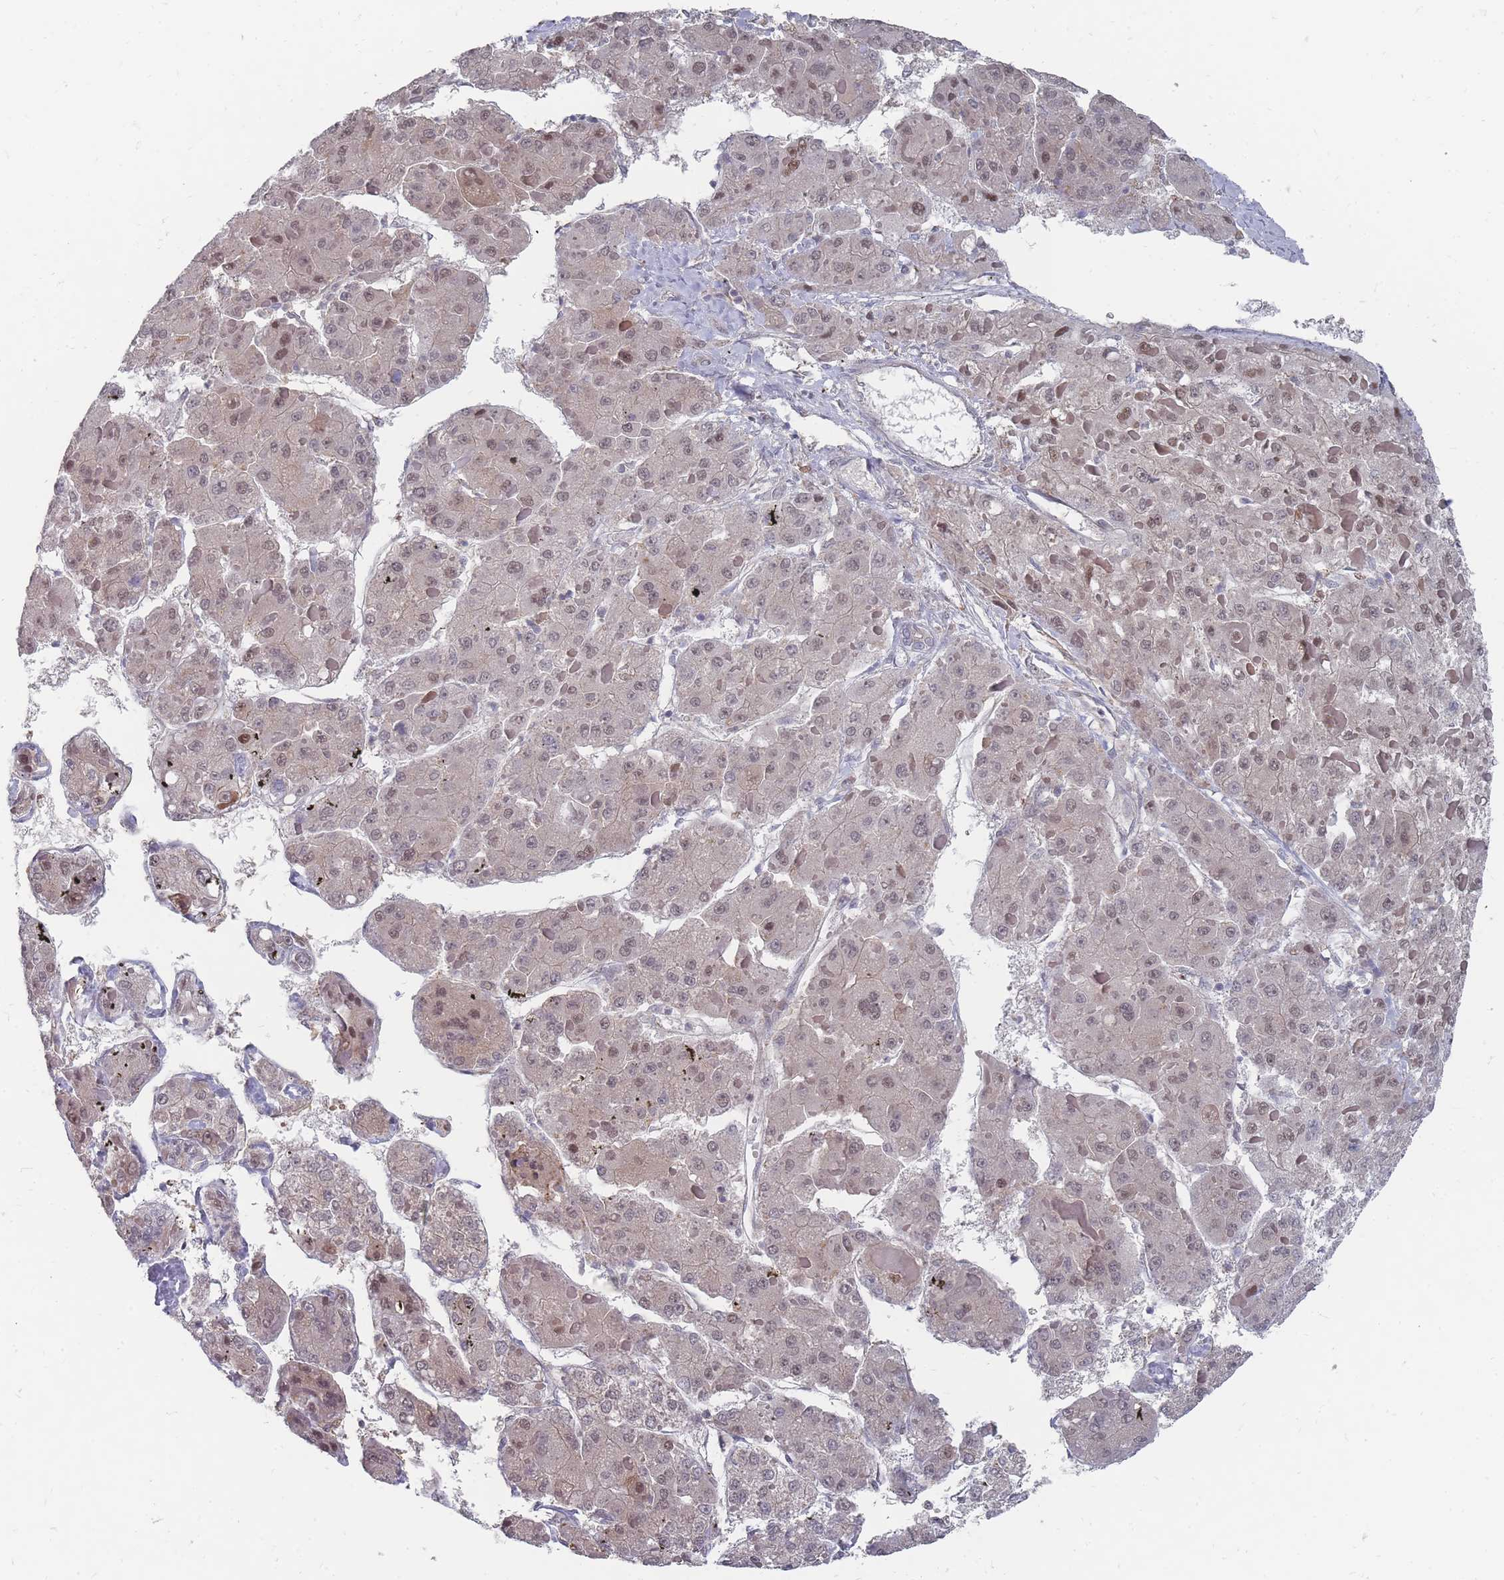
{"staining": {"intensity": "moderate", "quantity": "25%-75%", "location": "nuclear"}, "tissue": "liver cancer", "cell_type": "Tumor cells", "image_type": "cancer", "snomed": [{"axis": "morphology", "description": "Carcinoma, Hepatocellular, NOS"}, {"axis": "topography", "description": "Liver"}], "caption": "Immunohistochemistry (IHC) (DAB (3,3'-diaminobenzidine)) staining of hepatocellular carcinoma (liver) displays moderate nuclear protein expression in about 25%-75% of tumor cells. The staining was performed using DAB (3,3'-diaminobenzidine) to visualize the protein expression in brown, while the nuclei were stained in blue with hematoxylin (Magnification: 20x).", "gene": "NKD1", "patient": {"sex": "female", "age": 73}}